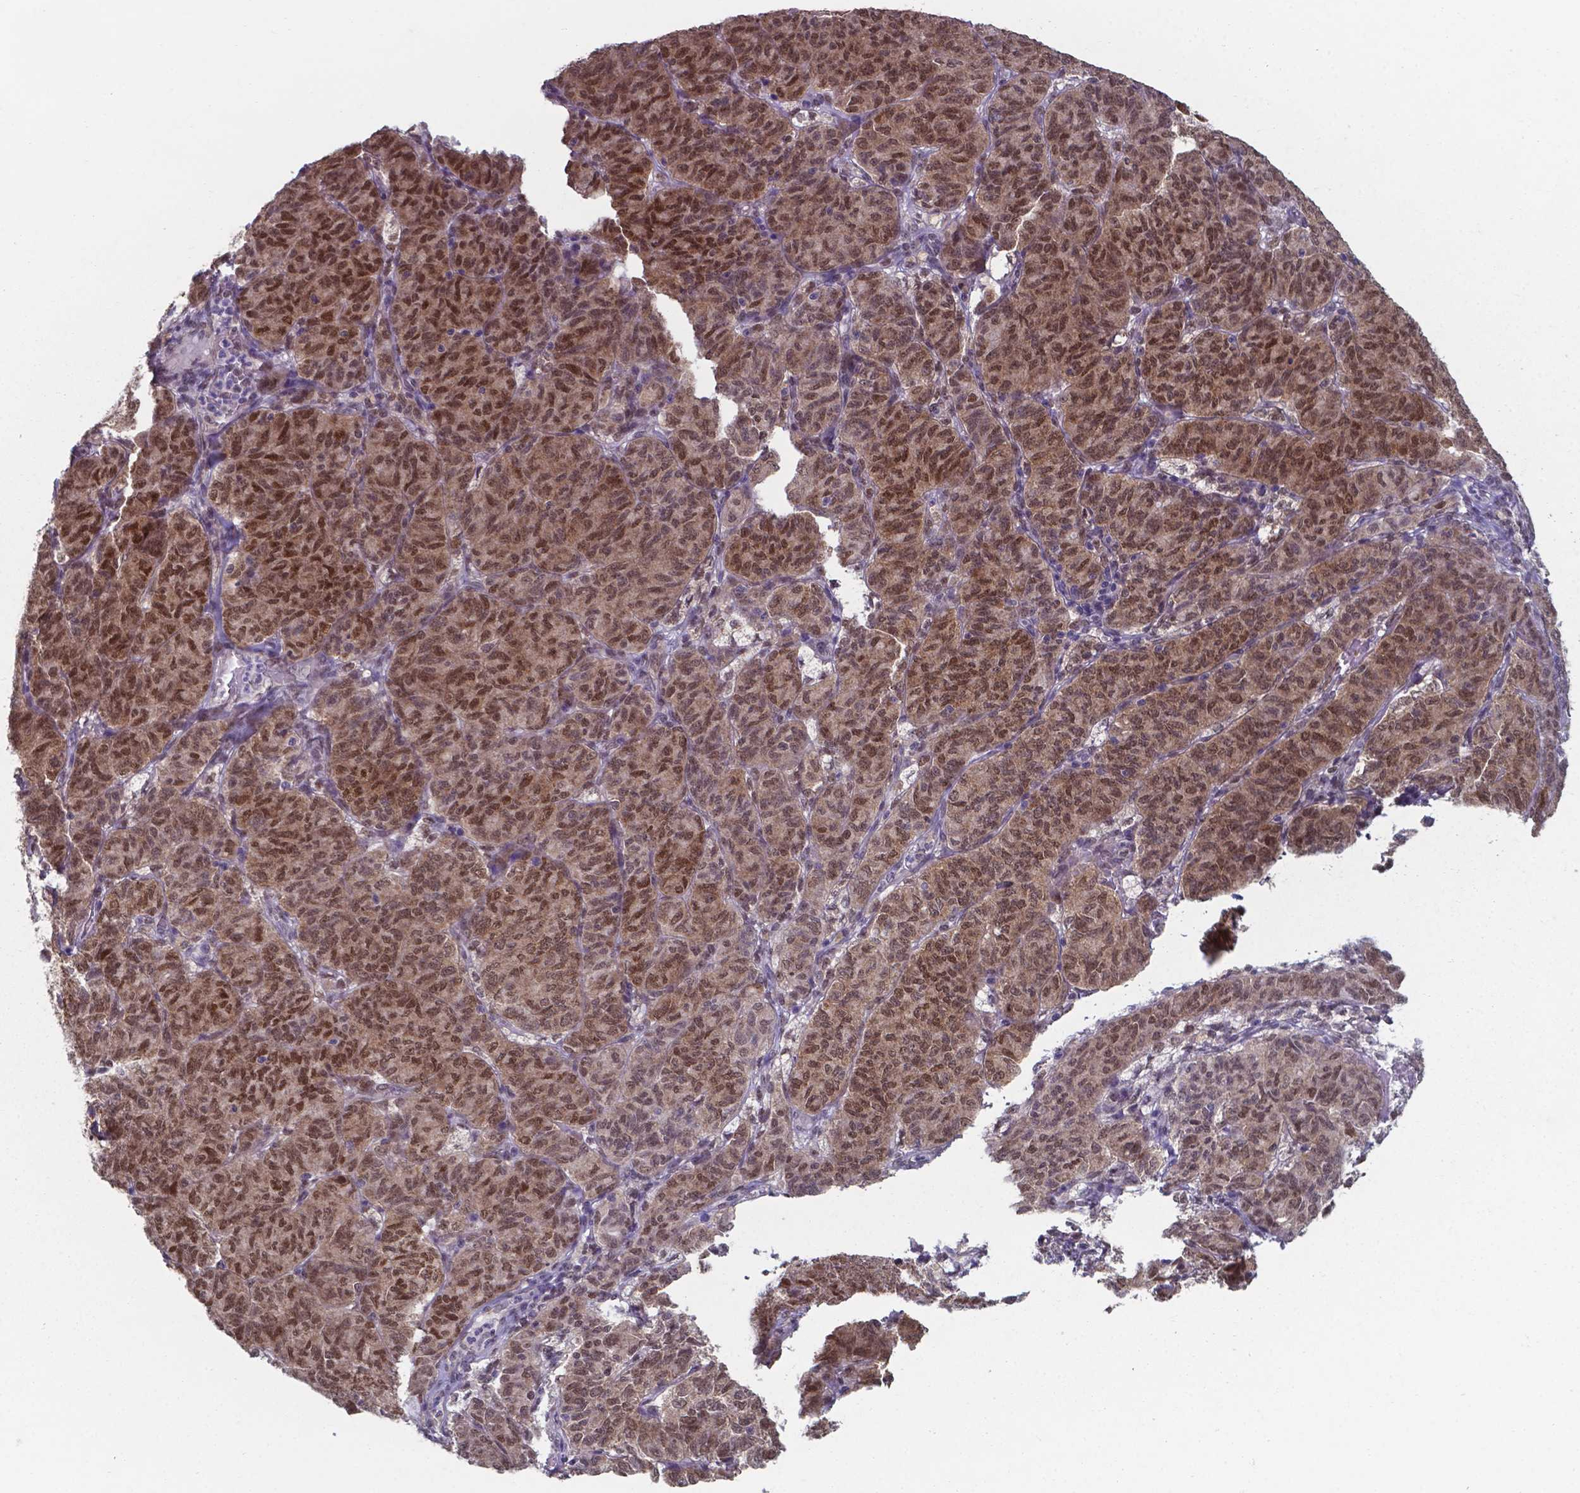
{"staining": {"intensity": "moderate", "quantity": ">75%", "location": "nuclear"}, "tissue": "ovarian cancer", "cell_type": "Tumor cells", "image_type": "cancer", "snomed": [{"axis": "morphology", "description": "Carcinoma, endometroid"}, {"axis": "topography", "description": "Ovary"}], "caption": "The photomicrograph reveals immunohistochemical staining of ovarian cancer. There is moderate nuclear staining is seen in approximately >75% of tumor cells. (DAB = brown stain, brightfield microscopy at high magnification).", "gene": "UBE2E2", "patient": {"sex": "female", "age": 80}}